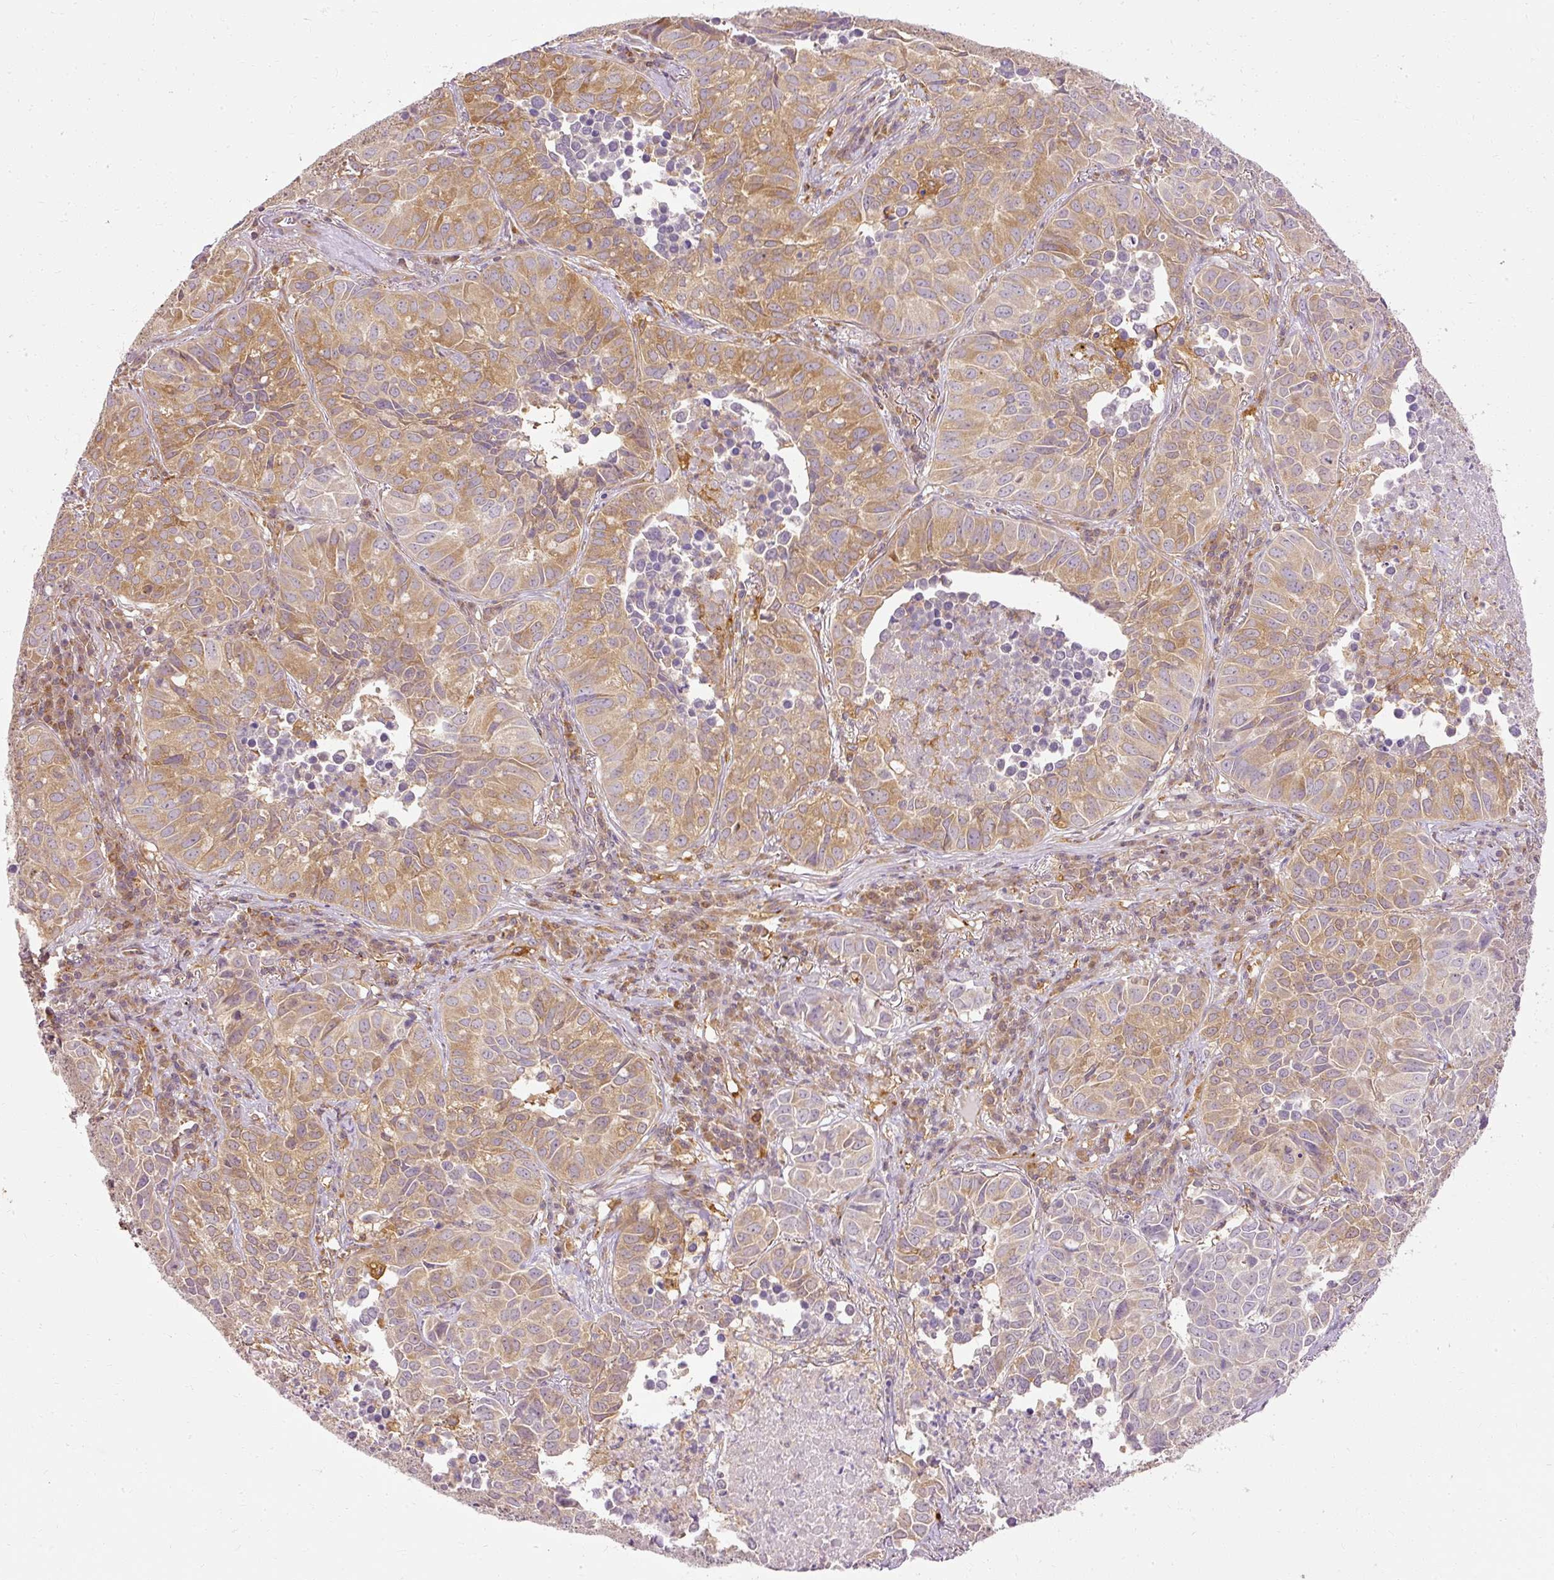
{"staining": {"intensity": "weak", "quantity": "25%-75%", "location": "cytoplasmic/membranous"}, "tissue": "lung cancer", "cell_type": "Tumor cells", "image_type": "cancer", "snomed": [{"axis": "morphology", "description": "Adenocarcinoma, NOS"}, {"axis": "topography", "description": "Lung"}], "caption": "Immunohistochemistry (IHC) (DAB (3,3'-diaminobenzidine)) staining of lung cancer reveals weak cytoplasmic/membranous protein expression in about 25%-75% of tumor cells. The protein of interest is stained brown, and the nuclei are stained in blue (DAB (3,3'-diaminobenzidine) IHC with brightfield microscopy, high magnification).", "gene": "ARMH3", "patient": {"sex": "female", "age": 50}}